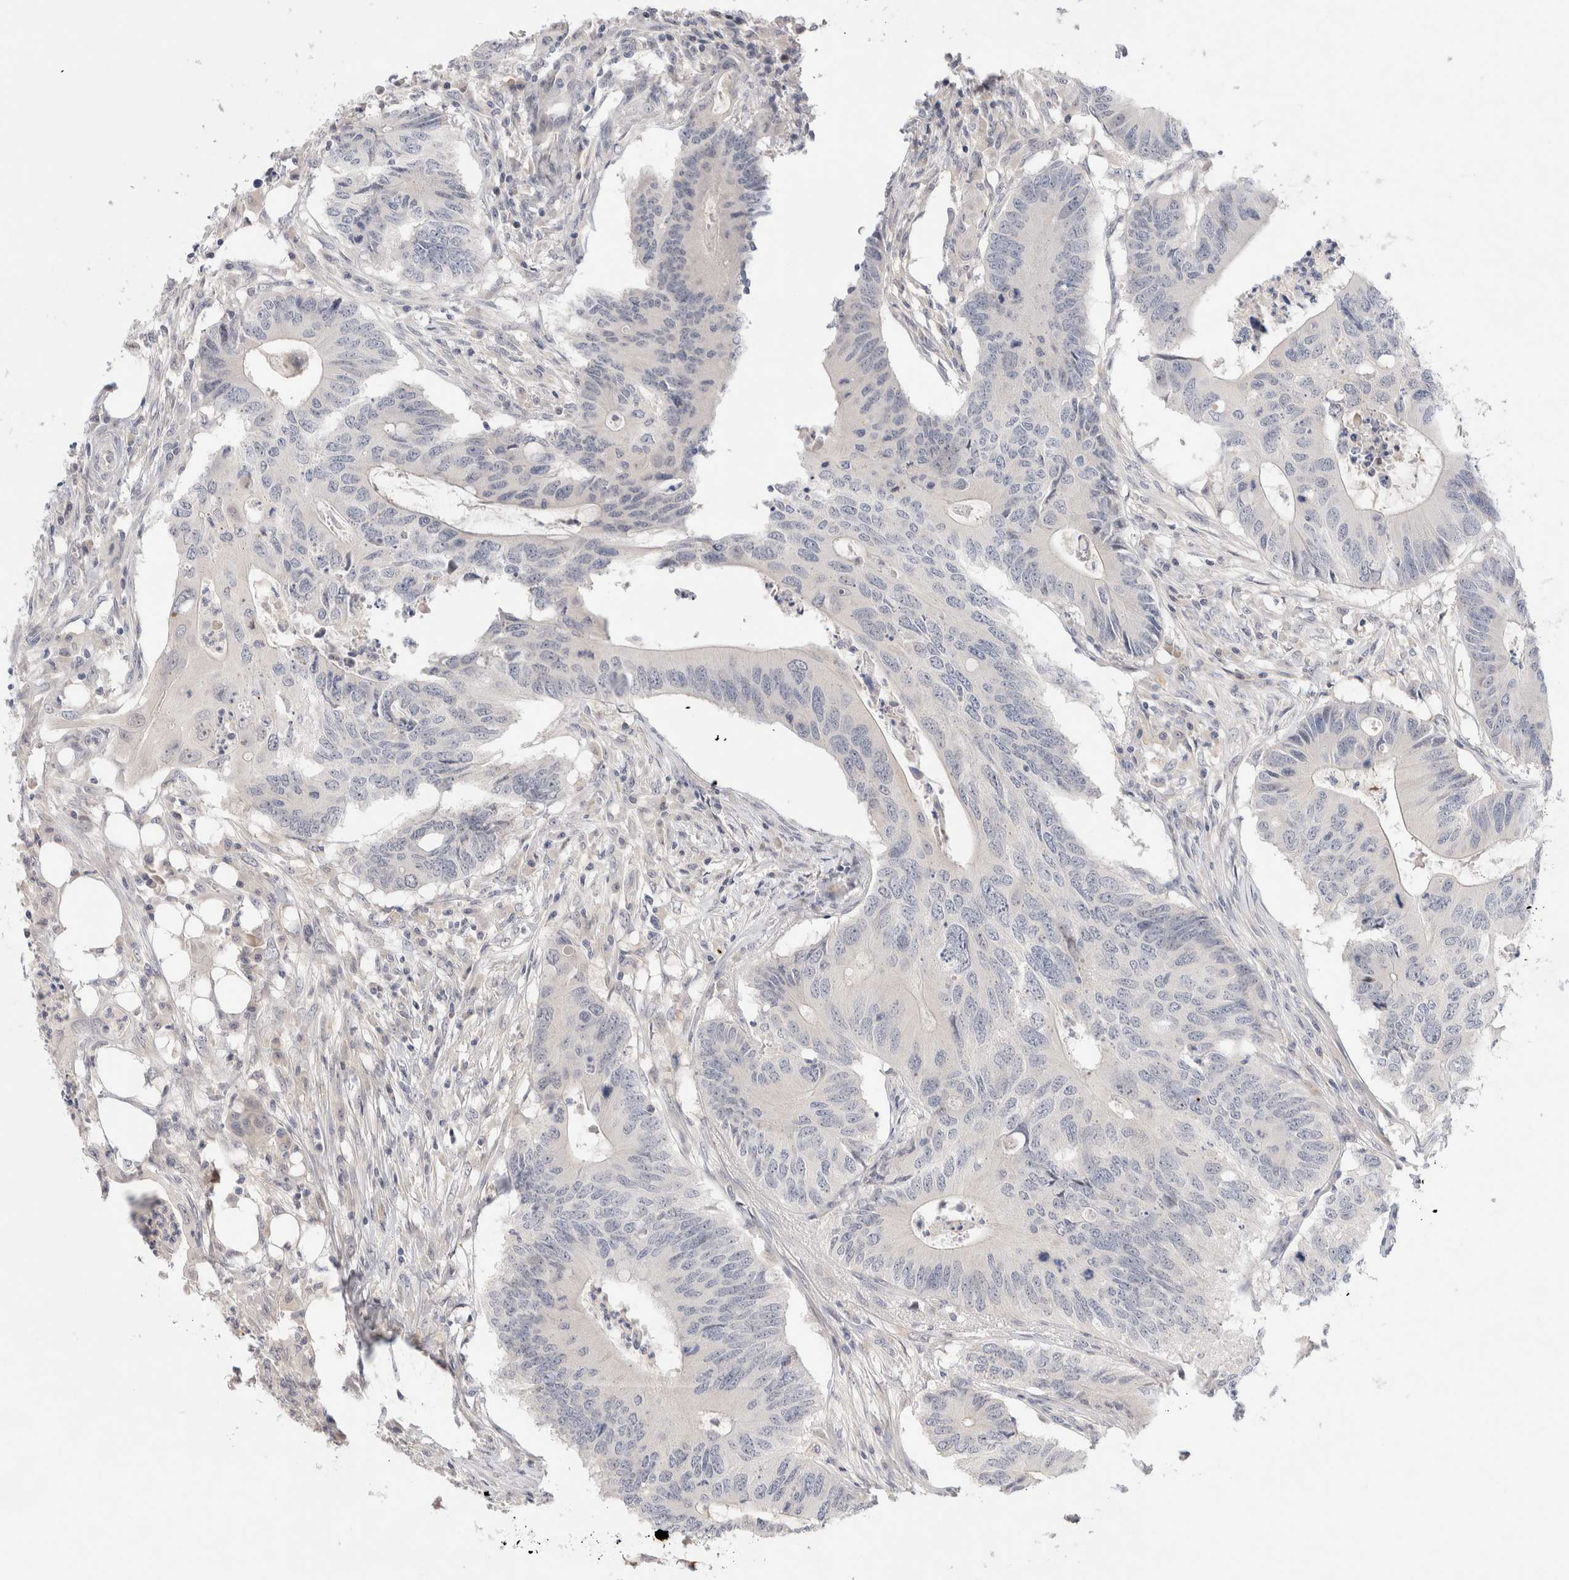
{"staining": {"intensity": "negative", "quantity": "none", "location": "none"}, "tissue": "colorectal cancer", "cell_type": "Tumor cells", "image_type": "cancer", "snomed": [{"axis": "morphology", "description": "Adenocarcinoma, NOS"}, {"axis": "topography", "description": "Colon"}], "caption": "A high-resolution micrograph shows IHC staining of colorectal adenocarcinoma, which exhibits no significant positivity in tumor cells. Nuclei are stained in blue.", "gene": "DNAJB6", "patient": {"sex": "male", "age": 71}}